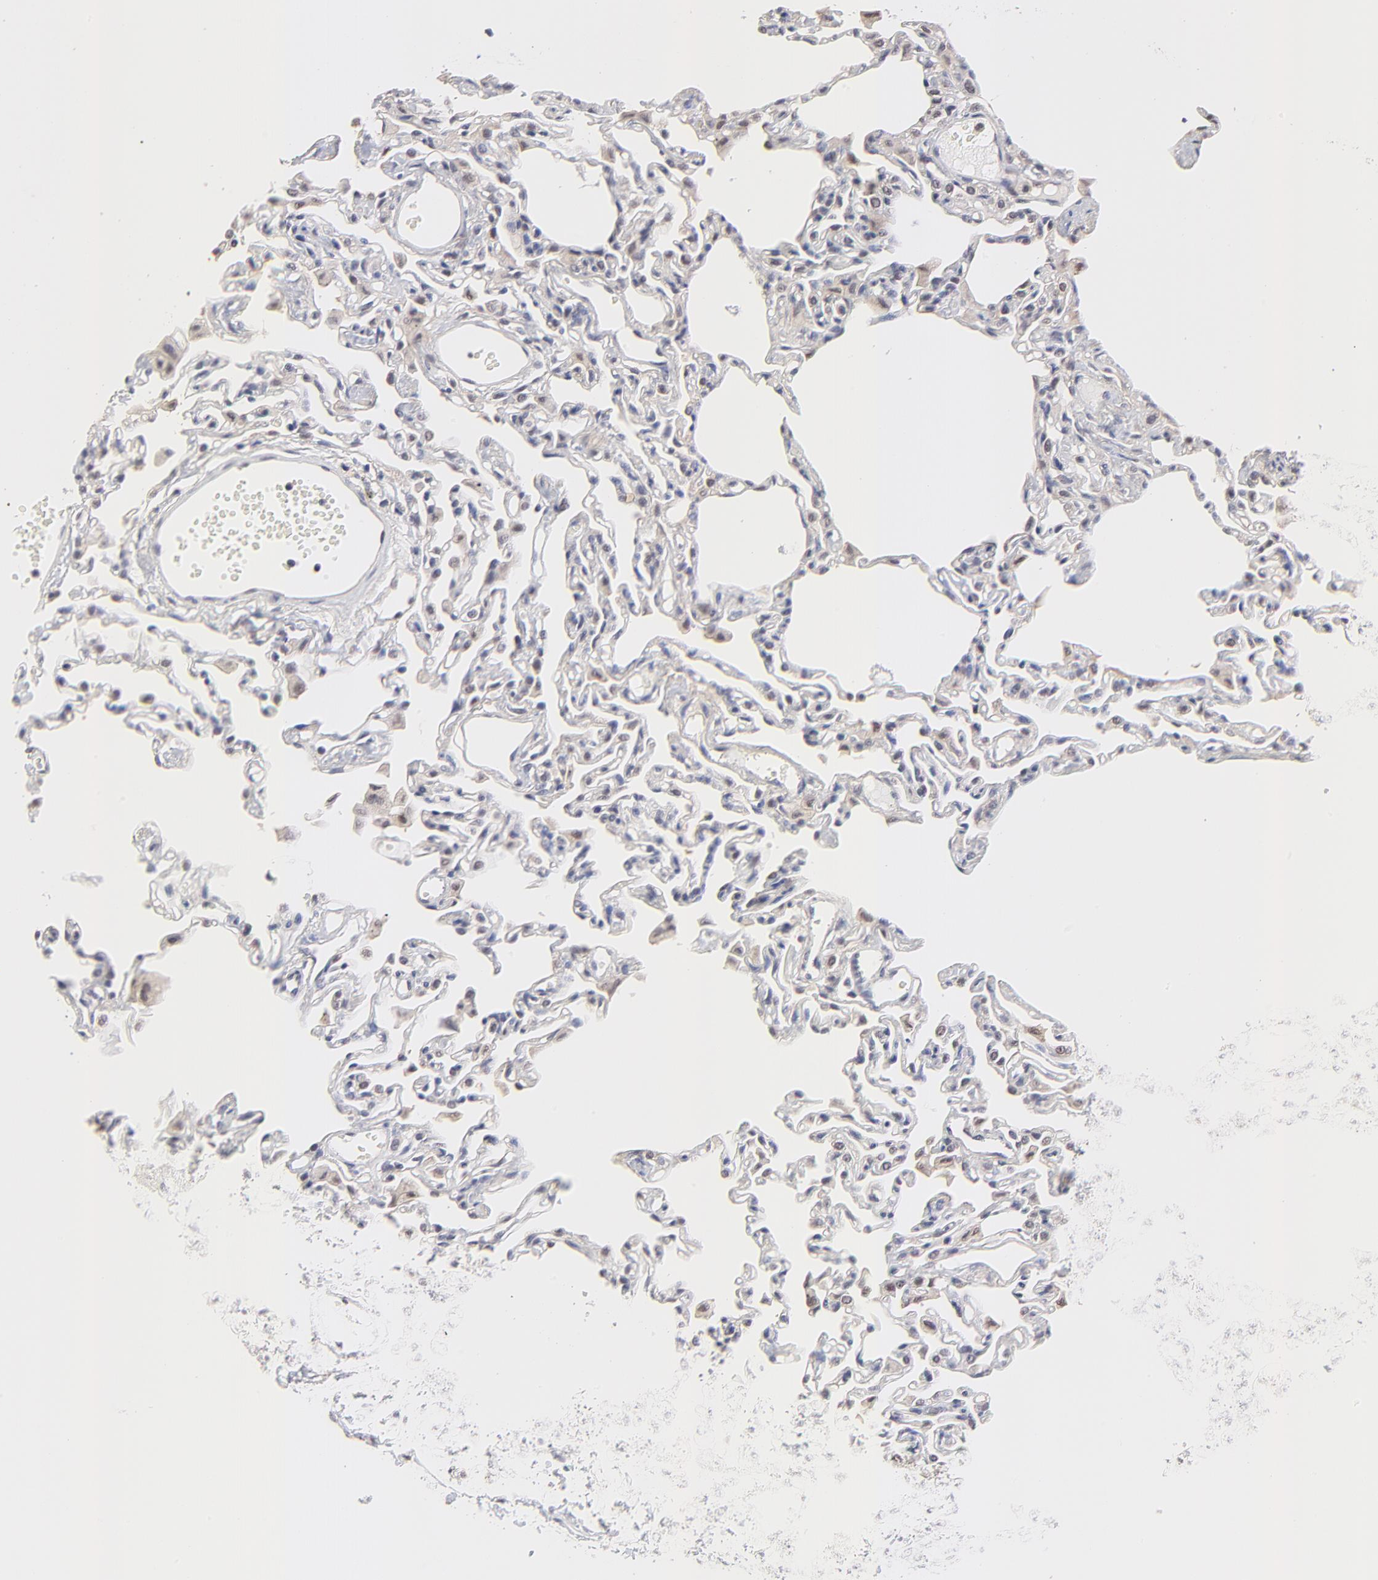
{"staining": {"intensity": "negative", "quantity": "none", "location": "none"}, "tissue": "lung", "cell_type": "Alveolar cells", "image_type": "normal", "snomed": [{"axis": "morphology", "description": "Normal tissue, NOS"}, {"axis": "topography", "description": "Lung"}], "caption": "Histopathology image shows no protein expression in alveolar cells of unremarkable lung. (Immunohistochemistry (ihc), brightfield microscopy, high magnification).", "gene": "PSMC4", "patient": {"sex": "female", "age": 49}}